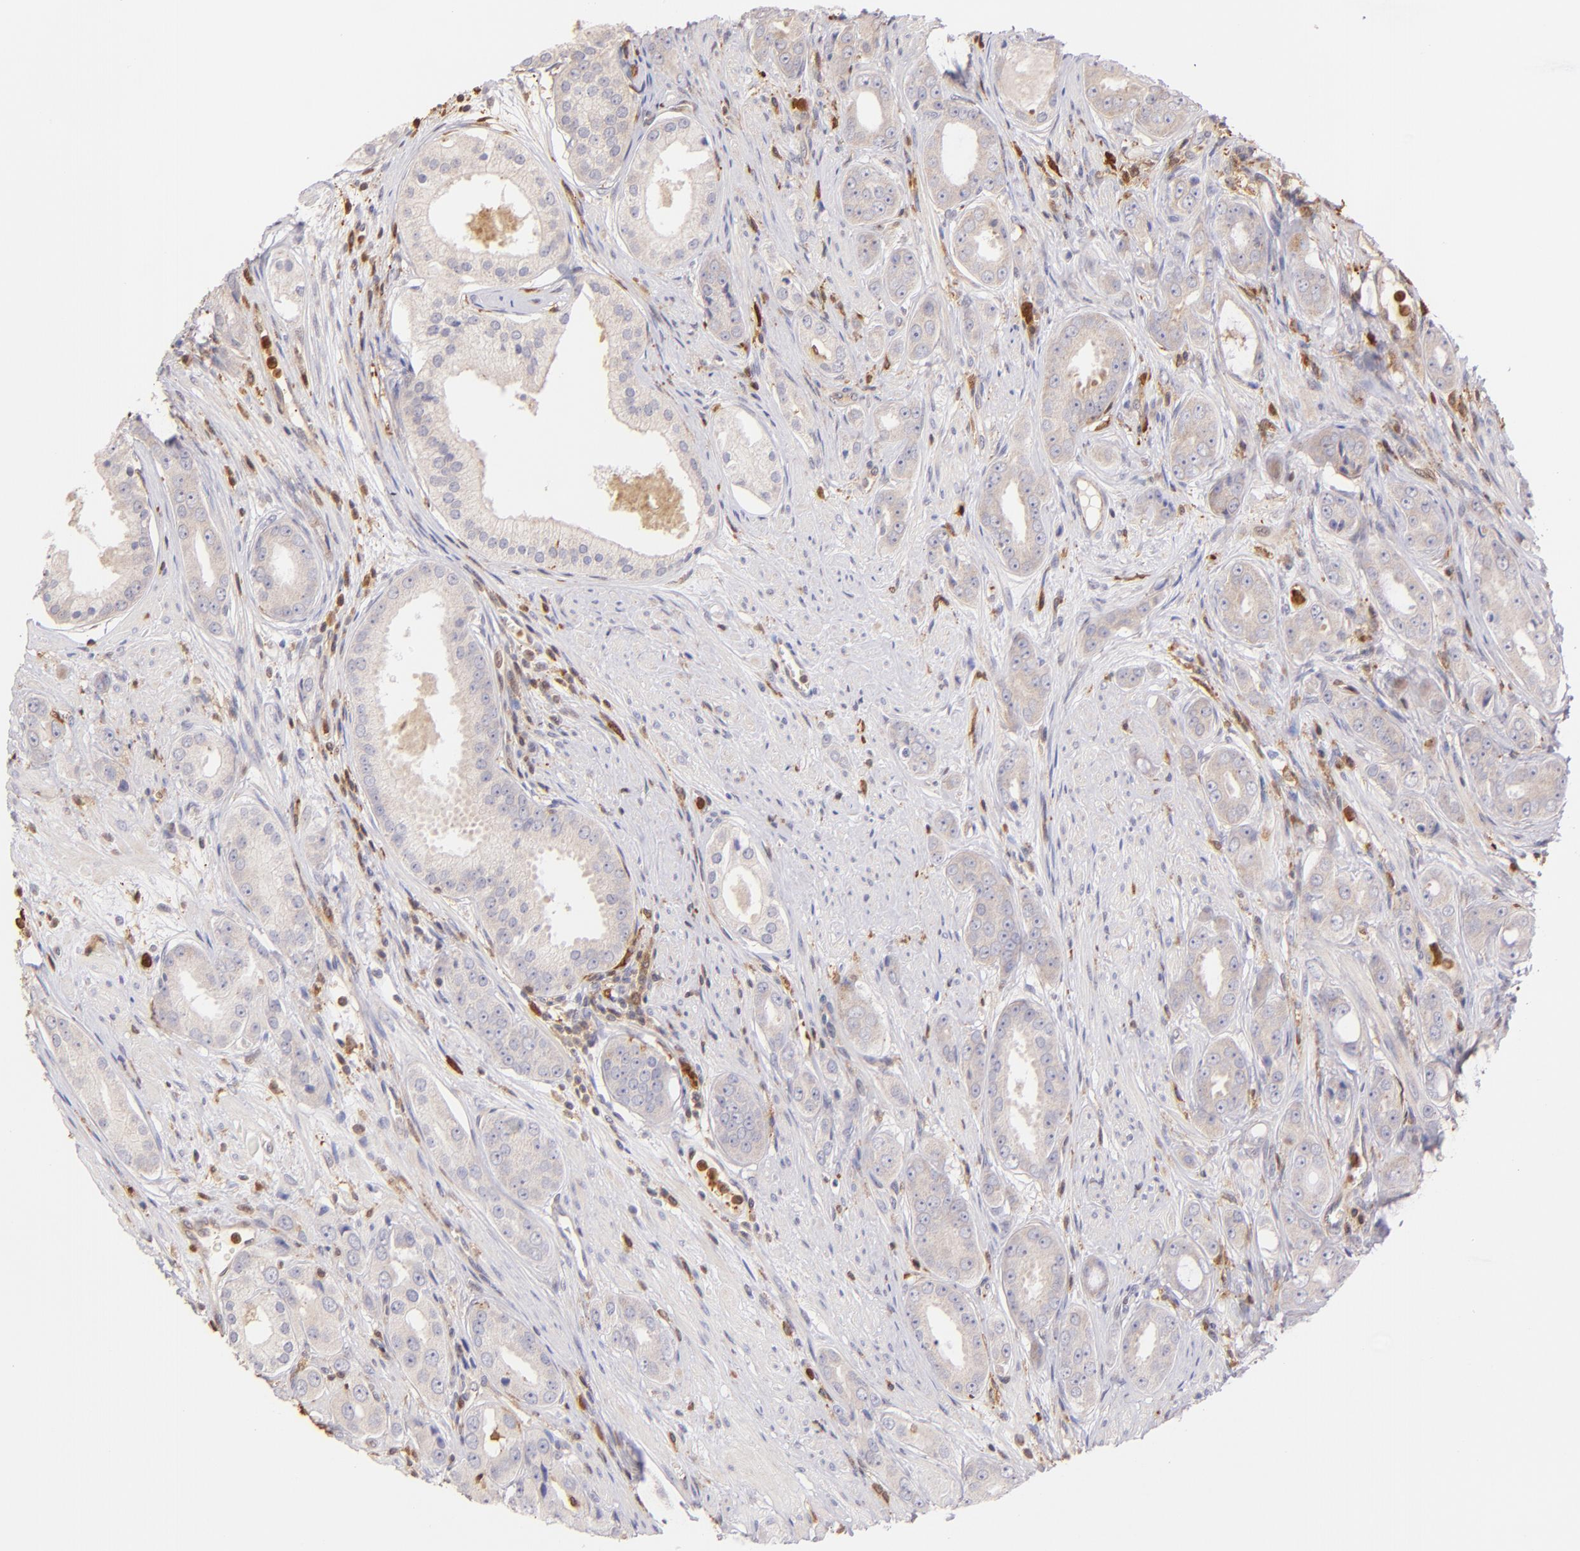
{"staining": {"intensity": "weak", "quantity": ">75%", "location": "cytoplasmic/membranous"}, "tissue": "prostate cancer", "cell_type": "Tumor cells", "image_type": "cancer", "snomed": [{"axis": "morphology", "description": "Adenocarcinoma, Medium grade"}, {"axis": "topography", "description": "Prostate"}], "caption": "An image showing weak cytoplasmic/membranous positivity in approximately >75% of tumor cells in prostate adenocarcinoma (medium-grade), as visualized by brown immunohistochemical staining.", "gene": "BTK", "patient": {"sex": "male", "age": 53}}